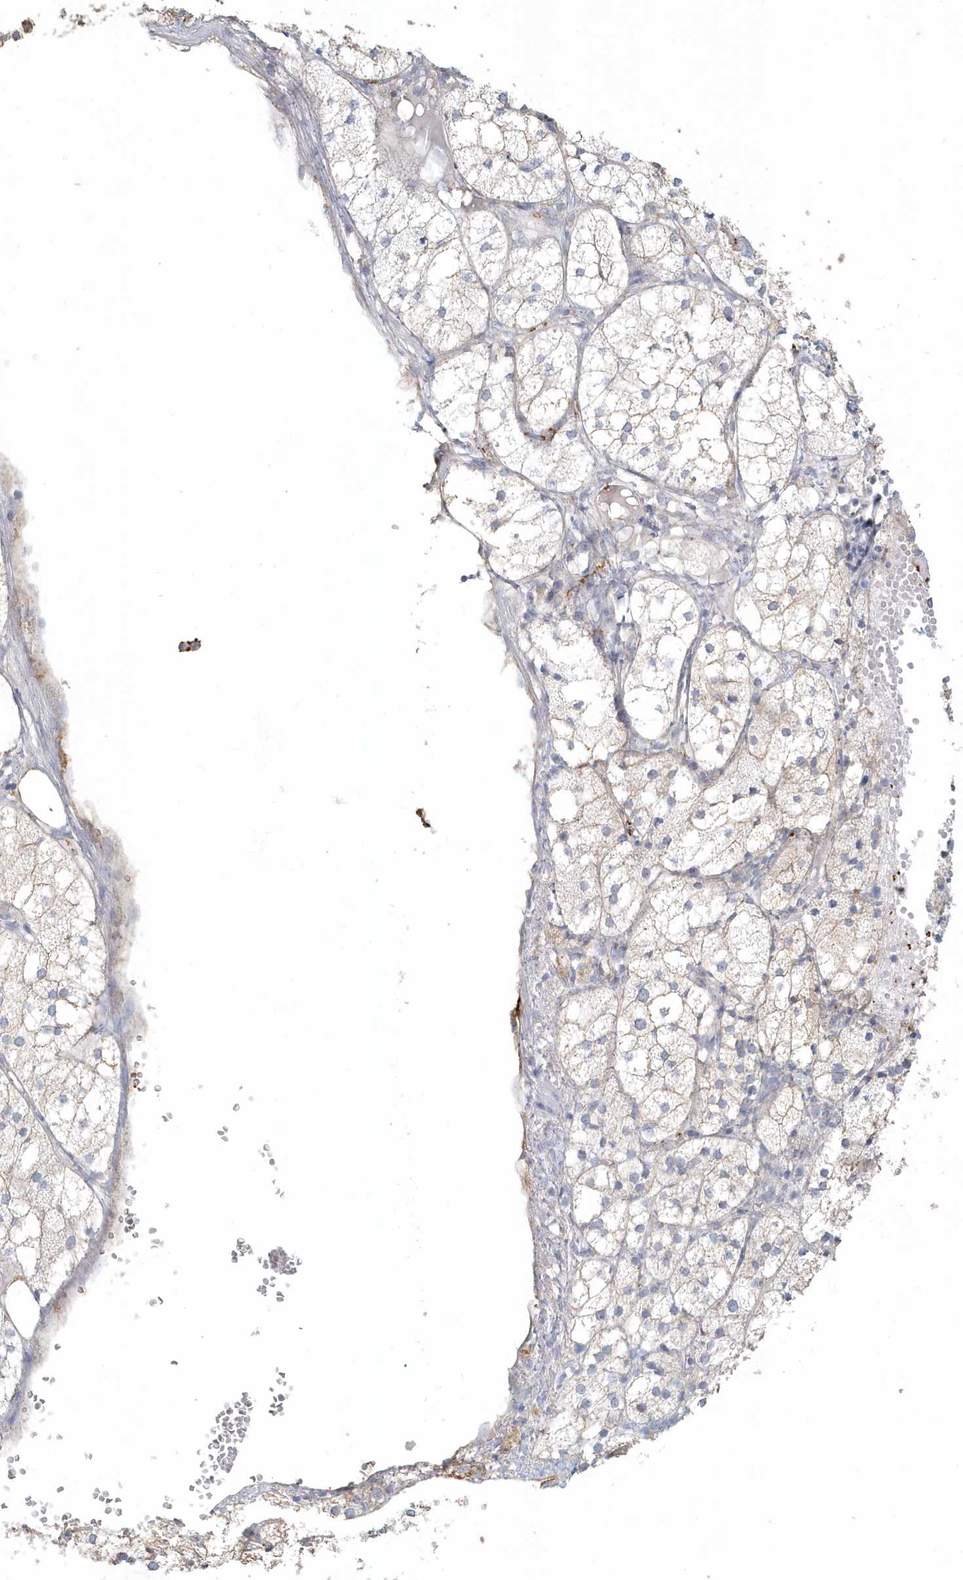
{"staining": {"intensity": "weak", "quantity": "25%-75%", "location": "cytoplasmic/membranous"}, "tissue": "adrenal gland", "cell_type": "Glandular cells", "image_type": "normal", "snomed": [{"axis": "morphology", "description": "Normal tissue, NOS"}, {"axis": "topography", "description": "Adrenal gland"}], "caption": "Protein staining of normal adrenal gland demonstrates weak cytoplasmic/membranous positivity in about 25%-75% of glandular cells. (DAB (3,3'-diaminobenzidine) IHC with brightfield microscopy, high magnification).", "gene": "MMRN1", "patient": {"sex": "female", "age": 61}}